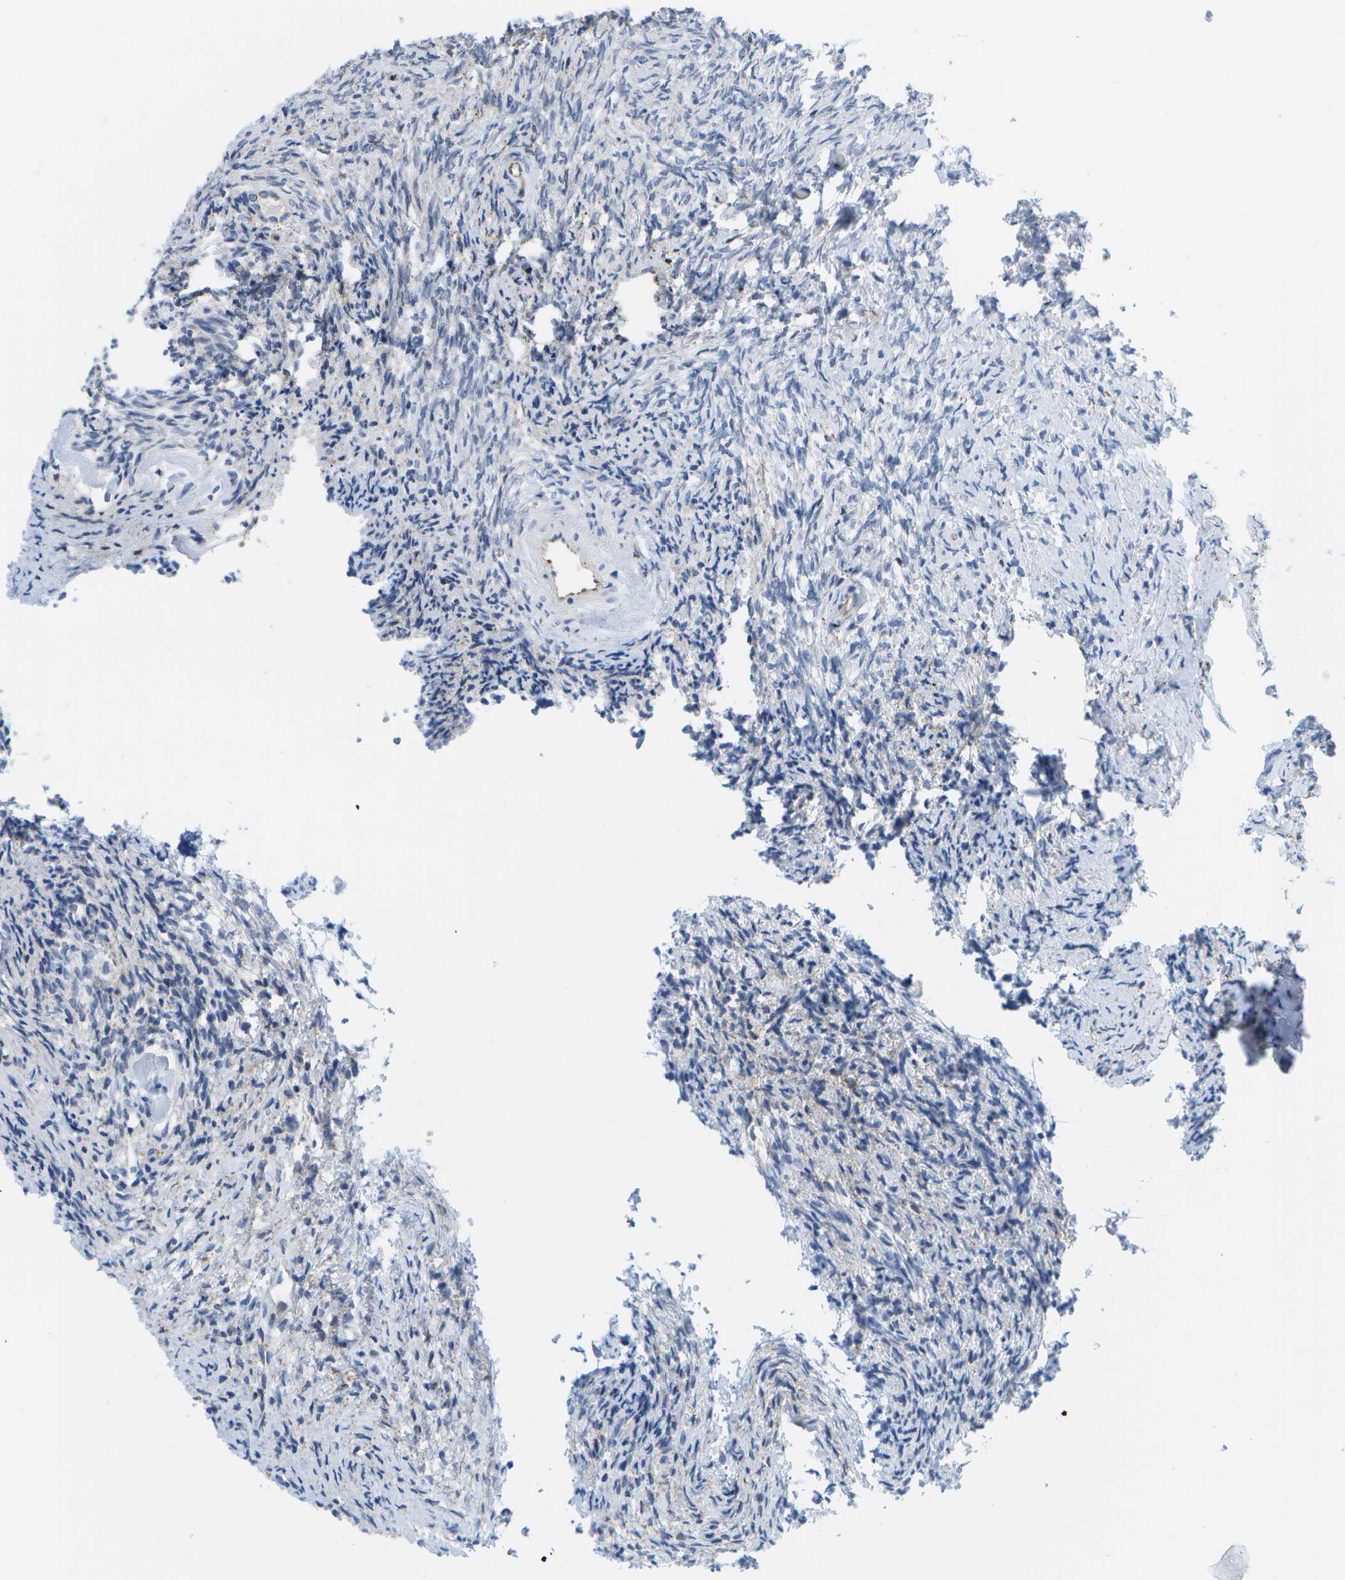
{"staining": {"intensity": "negative", "quantity": "none", "location": "none"}, "tissue": "ovary", "cell_type": "Ovarian stroma cells", "image_type": "normal", "snomed": [{"axis": "morphology", "description": "Normal tissue, NOS"}, {"axis": "topography", "description": "Ovary"}], "caption": "Human ovary stained for a protein using IHC exhibits no expression in ovarian stroma cells.", "gene": "ZDHHC17", "patient": {"sex": "female", "age": 41}}